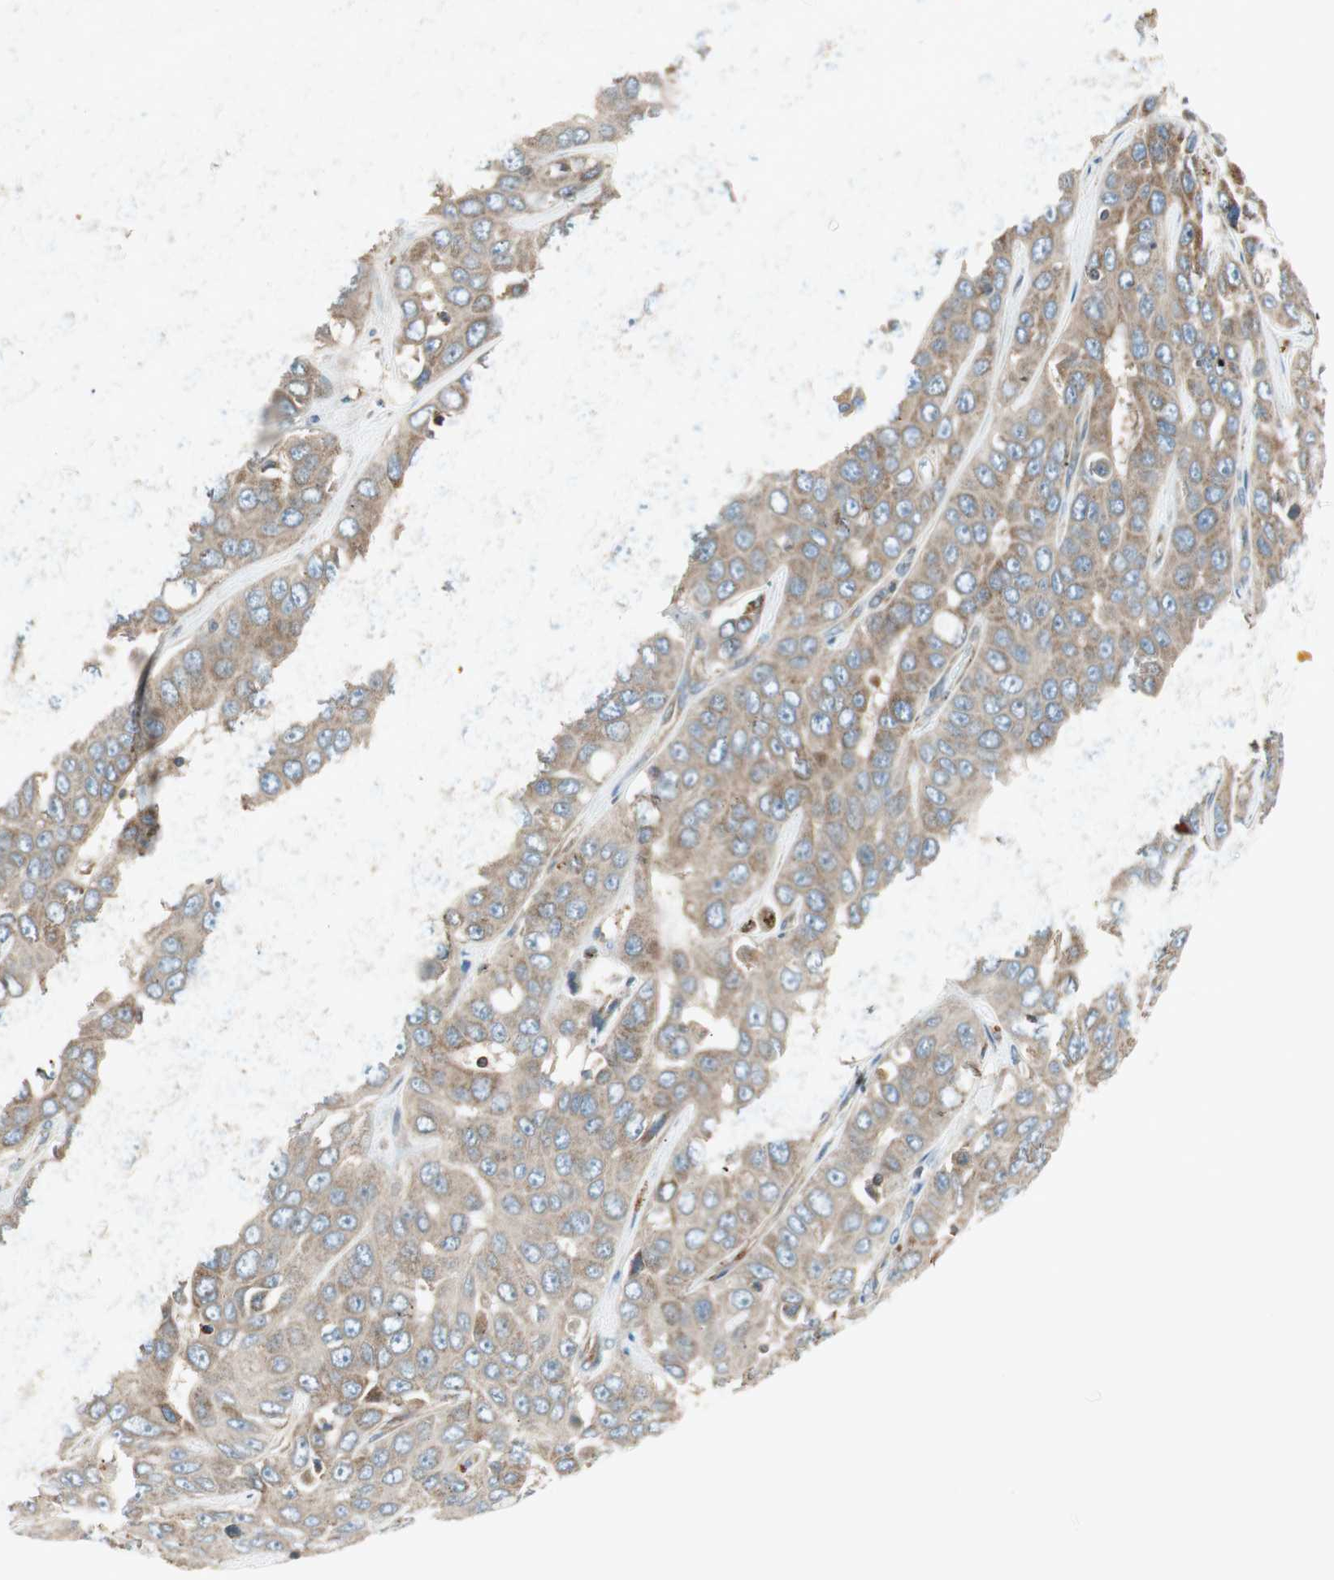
{"staining": {"intensity": "weak", "quantity": ">75%", "location": "cytoplasmic/membranous"}, "tissue": "liver cancer", "cell_type": "Tumor cells", "image_type": "cancer", "snomed": [{"axis": "morphology", "description": "Cholangiocarcinoma"}, {"axis": "topography", "description": "Liver"}], "caption": "IHC image of neoplastic tissue: human cholangiocarcinoma (liver) stained using IHC reveals low levels of weak protein expression localized specifically in the cytoplasmic/membranous of tumor cells, appearing as a cytoplasmic/membranous brown color.", "gene": "CHADL", "patient": {"sex": "female", "age": 52}}